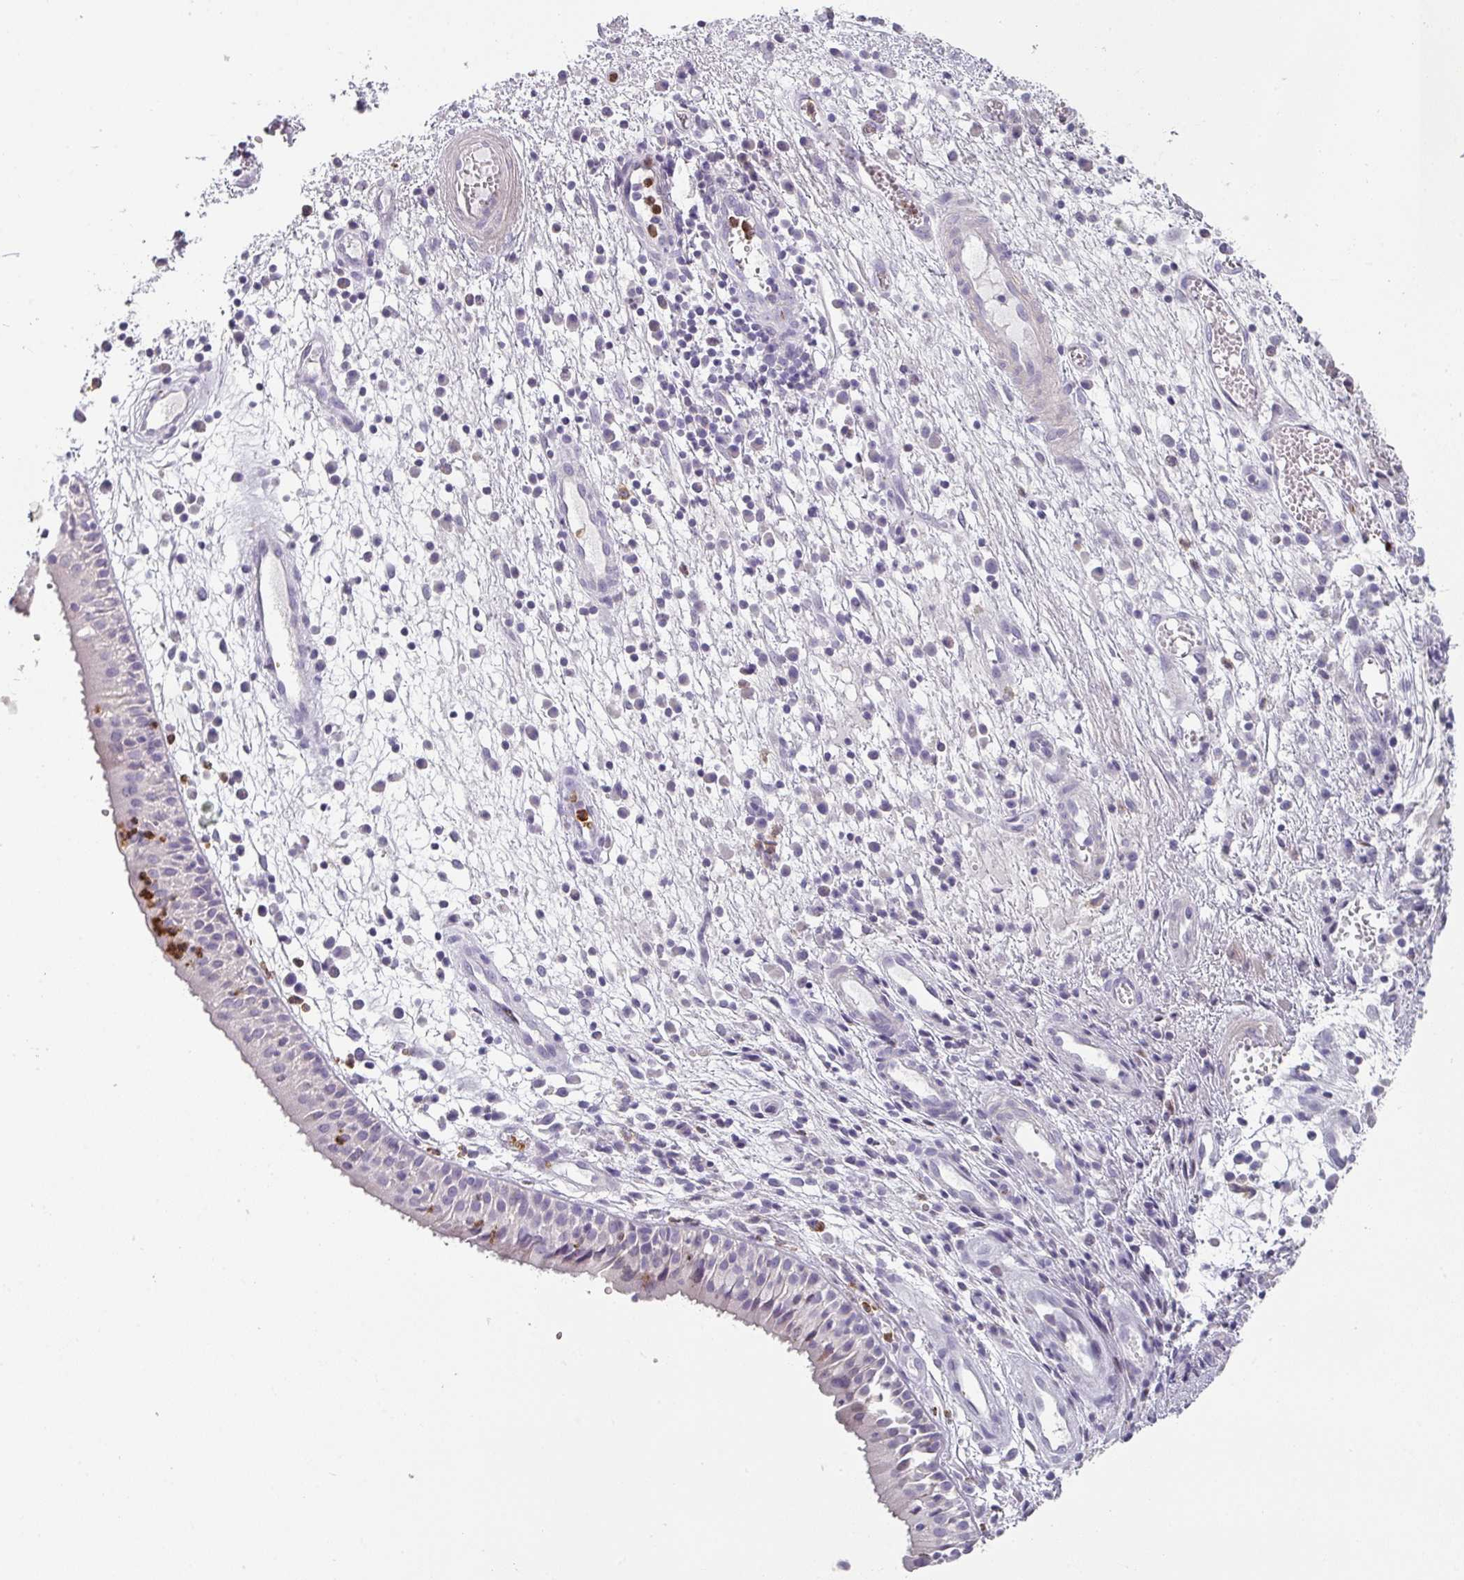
{"staining": {"intensity": "negative", "quantity": "none", "location": "none"}, "tissue": "nasopharynx", "cell_type": "Respiratory epithelial cells", "image_type": "normal", "snomed": [{"axis": "morphology", "description": "Normal tissue, NOS"}, {"axis": "topography", "description": "Nasopharynx"}], "caption": "This image is of benign nasopharynx stained with immunohistochemistry to label a protein in brown with the nuclei are counter-stained blue. There is no staining in respiratory epithelial cells. (DAB IHC visualized using brightfield microscopy, high magnification).", "gene": "BTLA", "patient": {"sex": "female", "age": 63}}